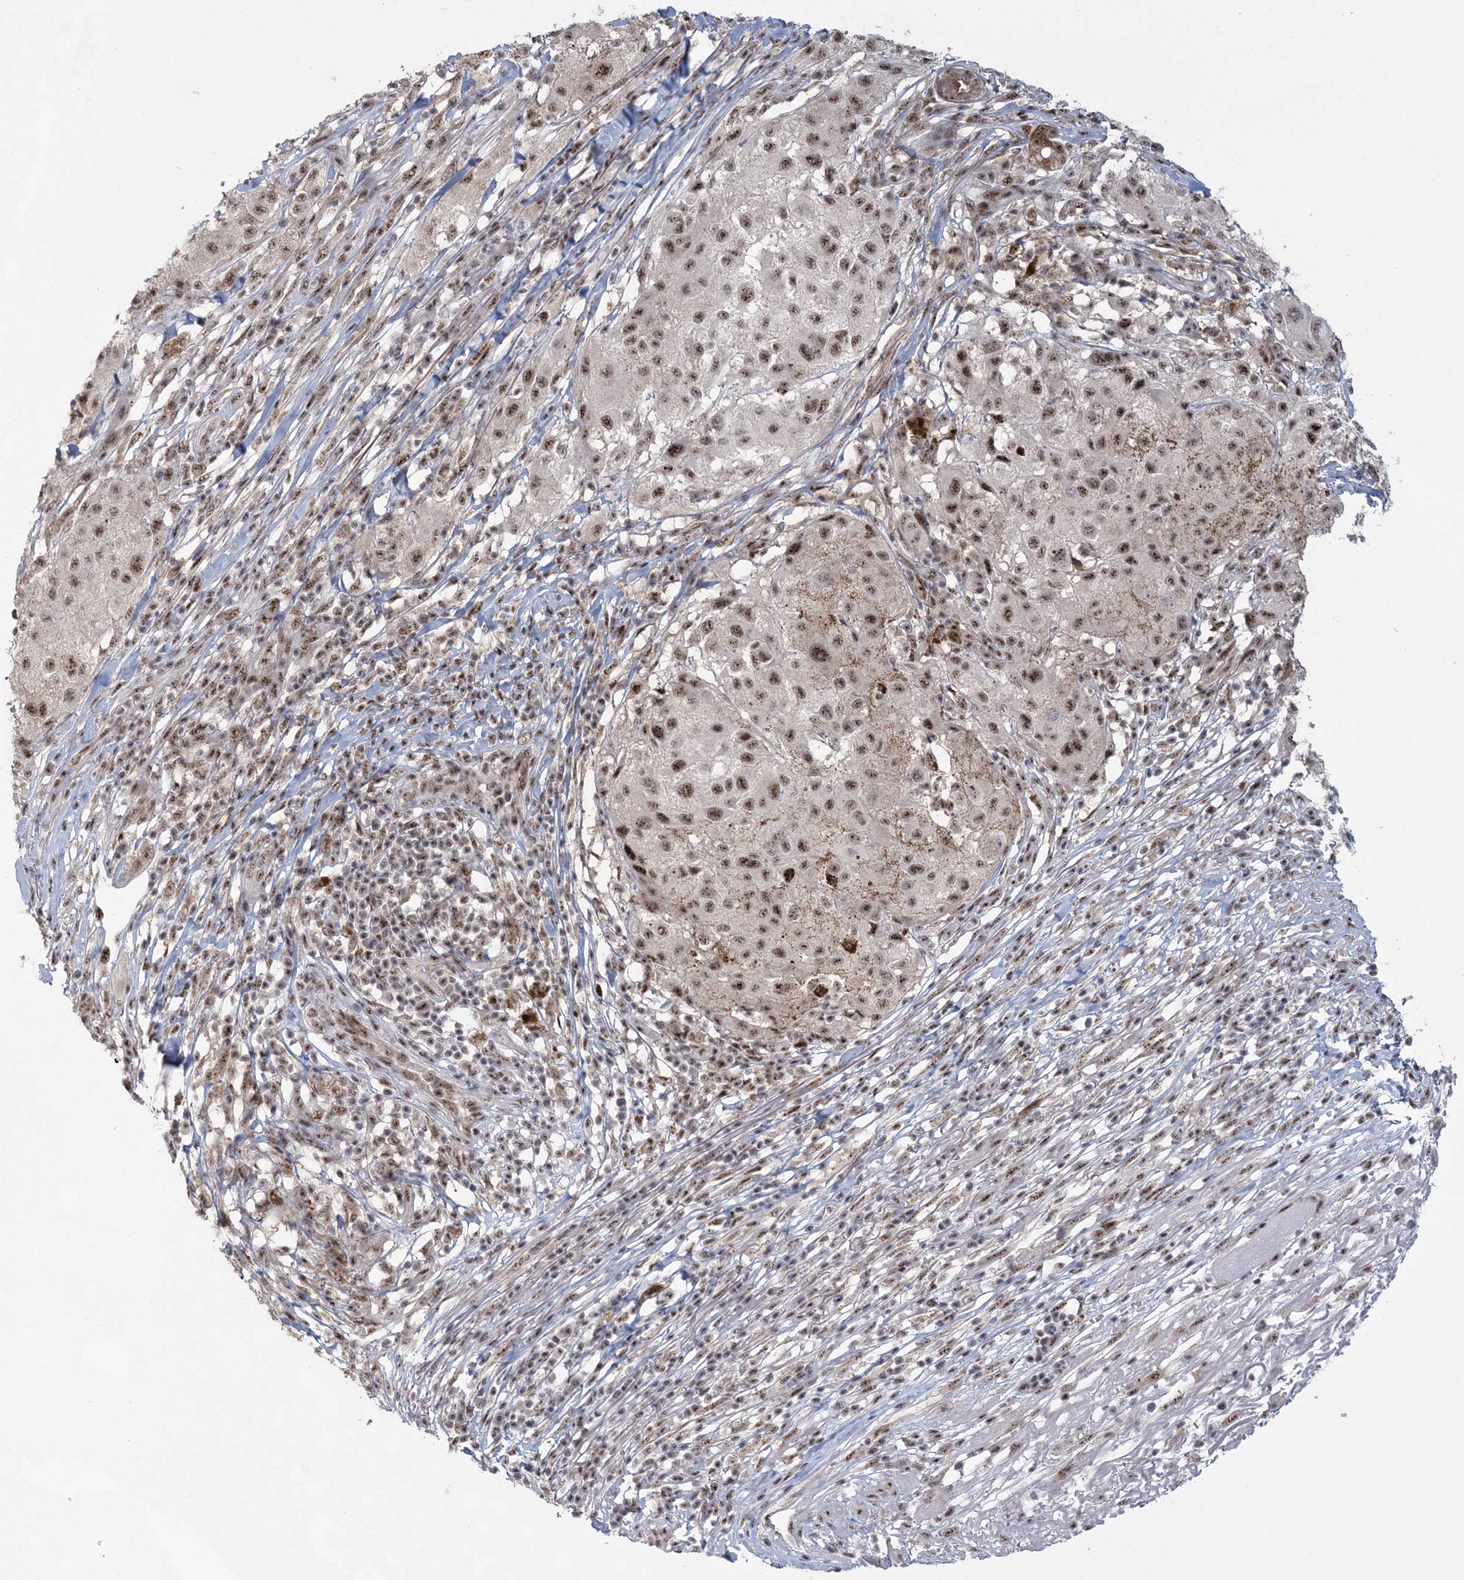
{"staining": {"intensity": "moderate", "quantity": ">75%", "location": "nuclear"}, "tissue": "melanoma", "cell_type": "Tumor cells", "image_type": "cancer", "snomed": [{"axis": "morphology", "description": "Necrosis, NOS"}, {"axis": "morphology", "description": "Malignant melanoma, NOS"}, {"axis": "topography", "description": "Skin"}], "caption": "Protein staining demonstrates moderate nuclear positivity in about >75% of tumor cells in malignant melanoma.", "gene": "KDM6B", "patient": {"sex": "female", "age": 87}}